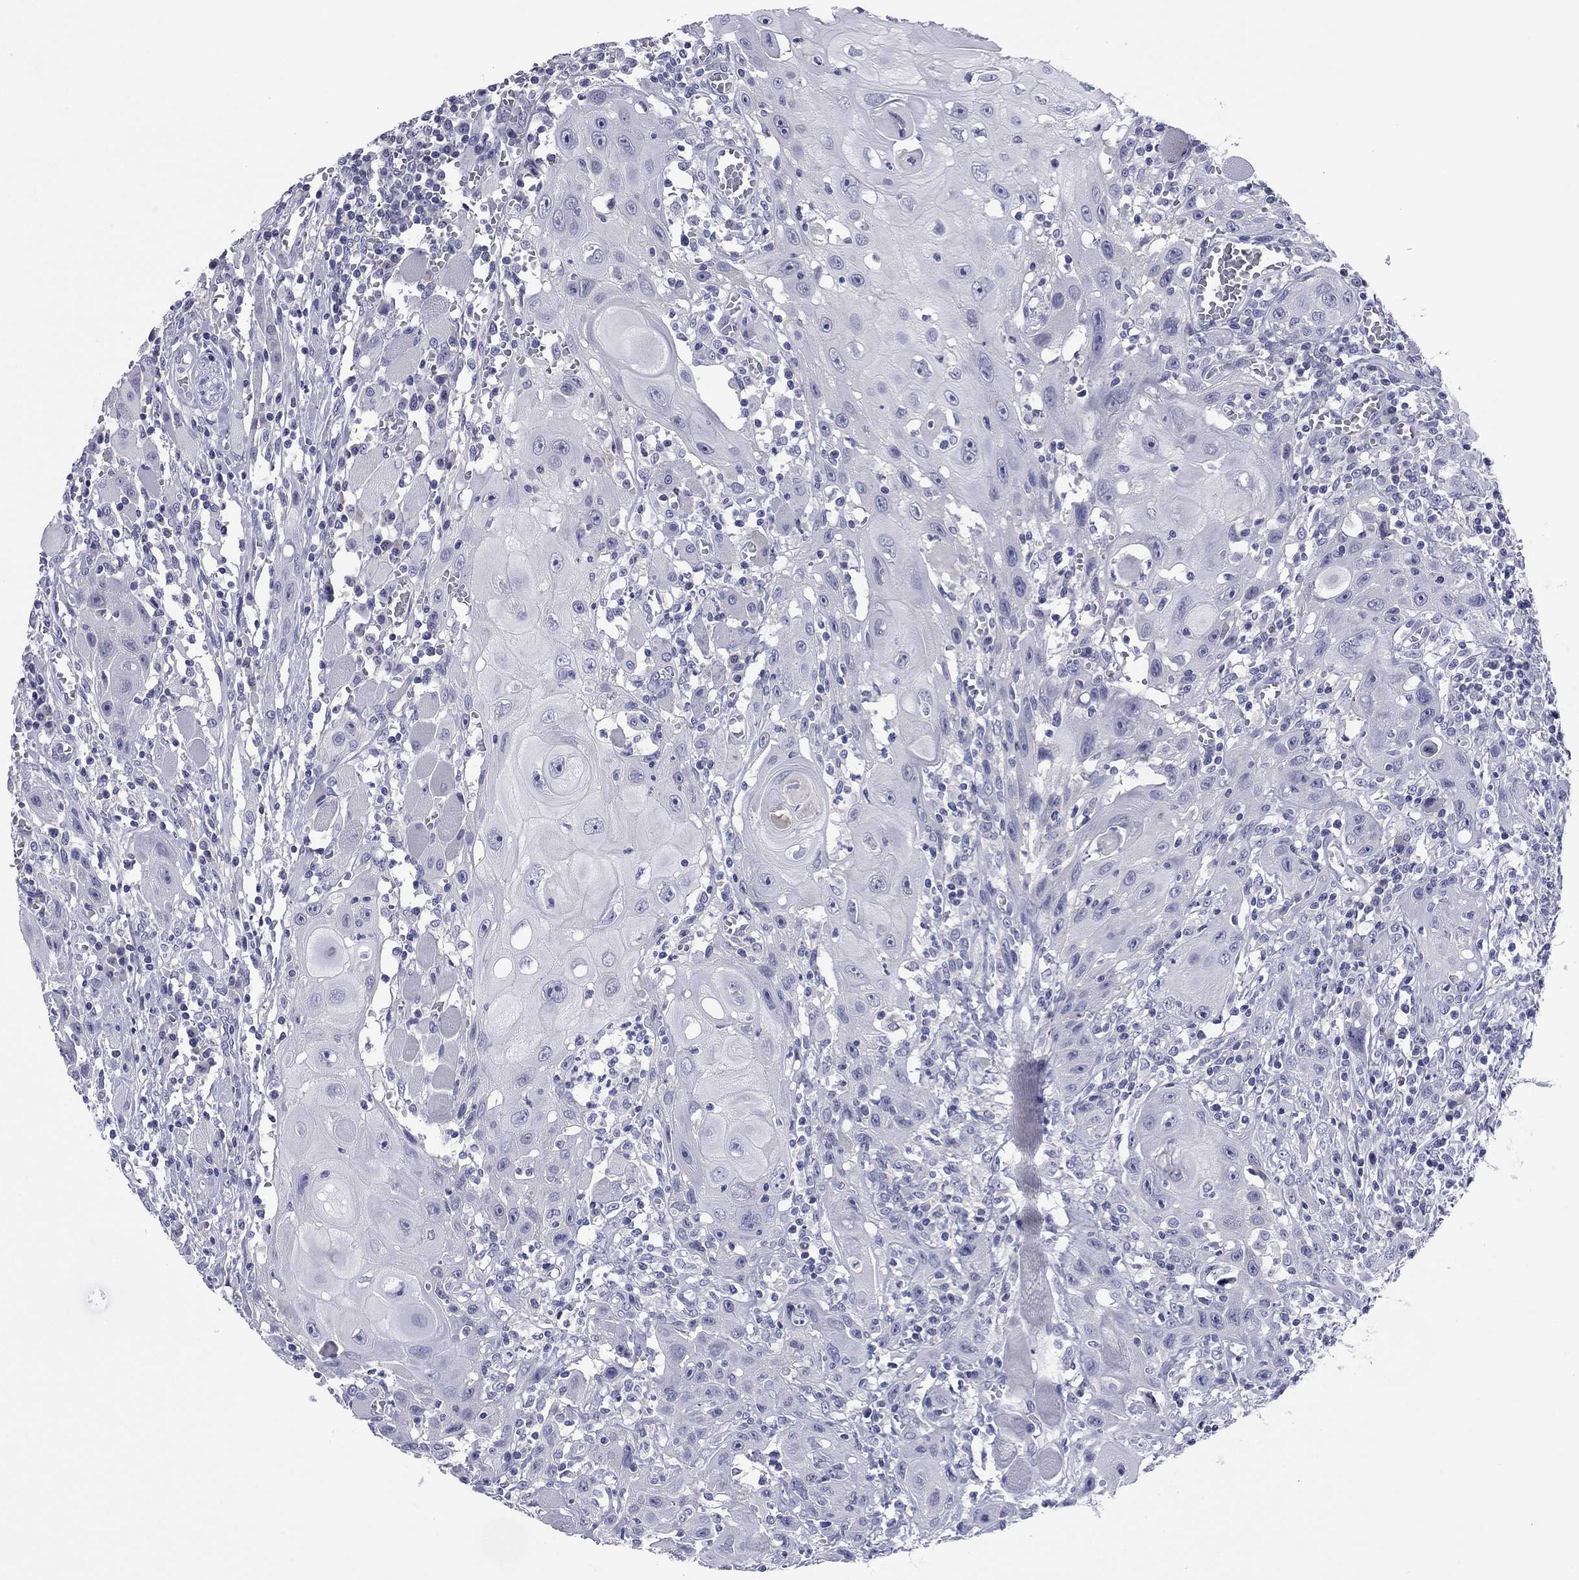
{"staining": {"intensity": "negative", "quantity": "none", "location": "none"}, "tissue": "head and neck cancer", "cell_type": "Tumor cells", "image_type": "cancer", "snomed": [{"axis": "morphology", "description": "Normal tissue, NOS"}, {"axis": "morphology", "description": "Squamous cell carcinoma, NOS"}, {"axis": "topography", "description": "Oral tissue"}, {"axis": "topography", "description": "Head-Neck"}], "caption": "Tumor cells are negative for protein expression in human squamous cell carcinoma (head and neck).", "gene": "ABCC2", "patient": {"sex": "male", "age": 71}}